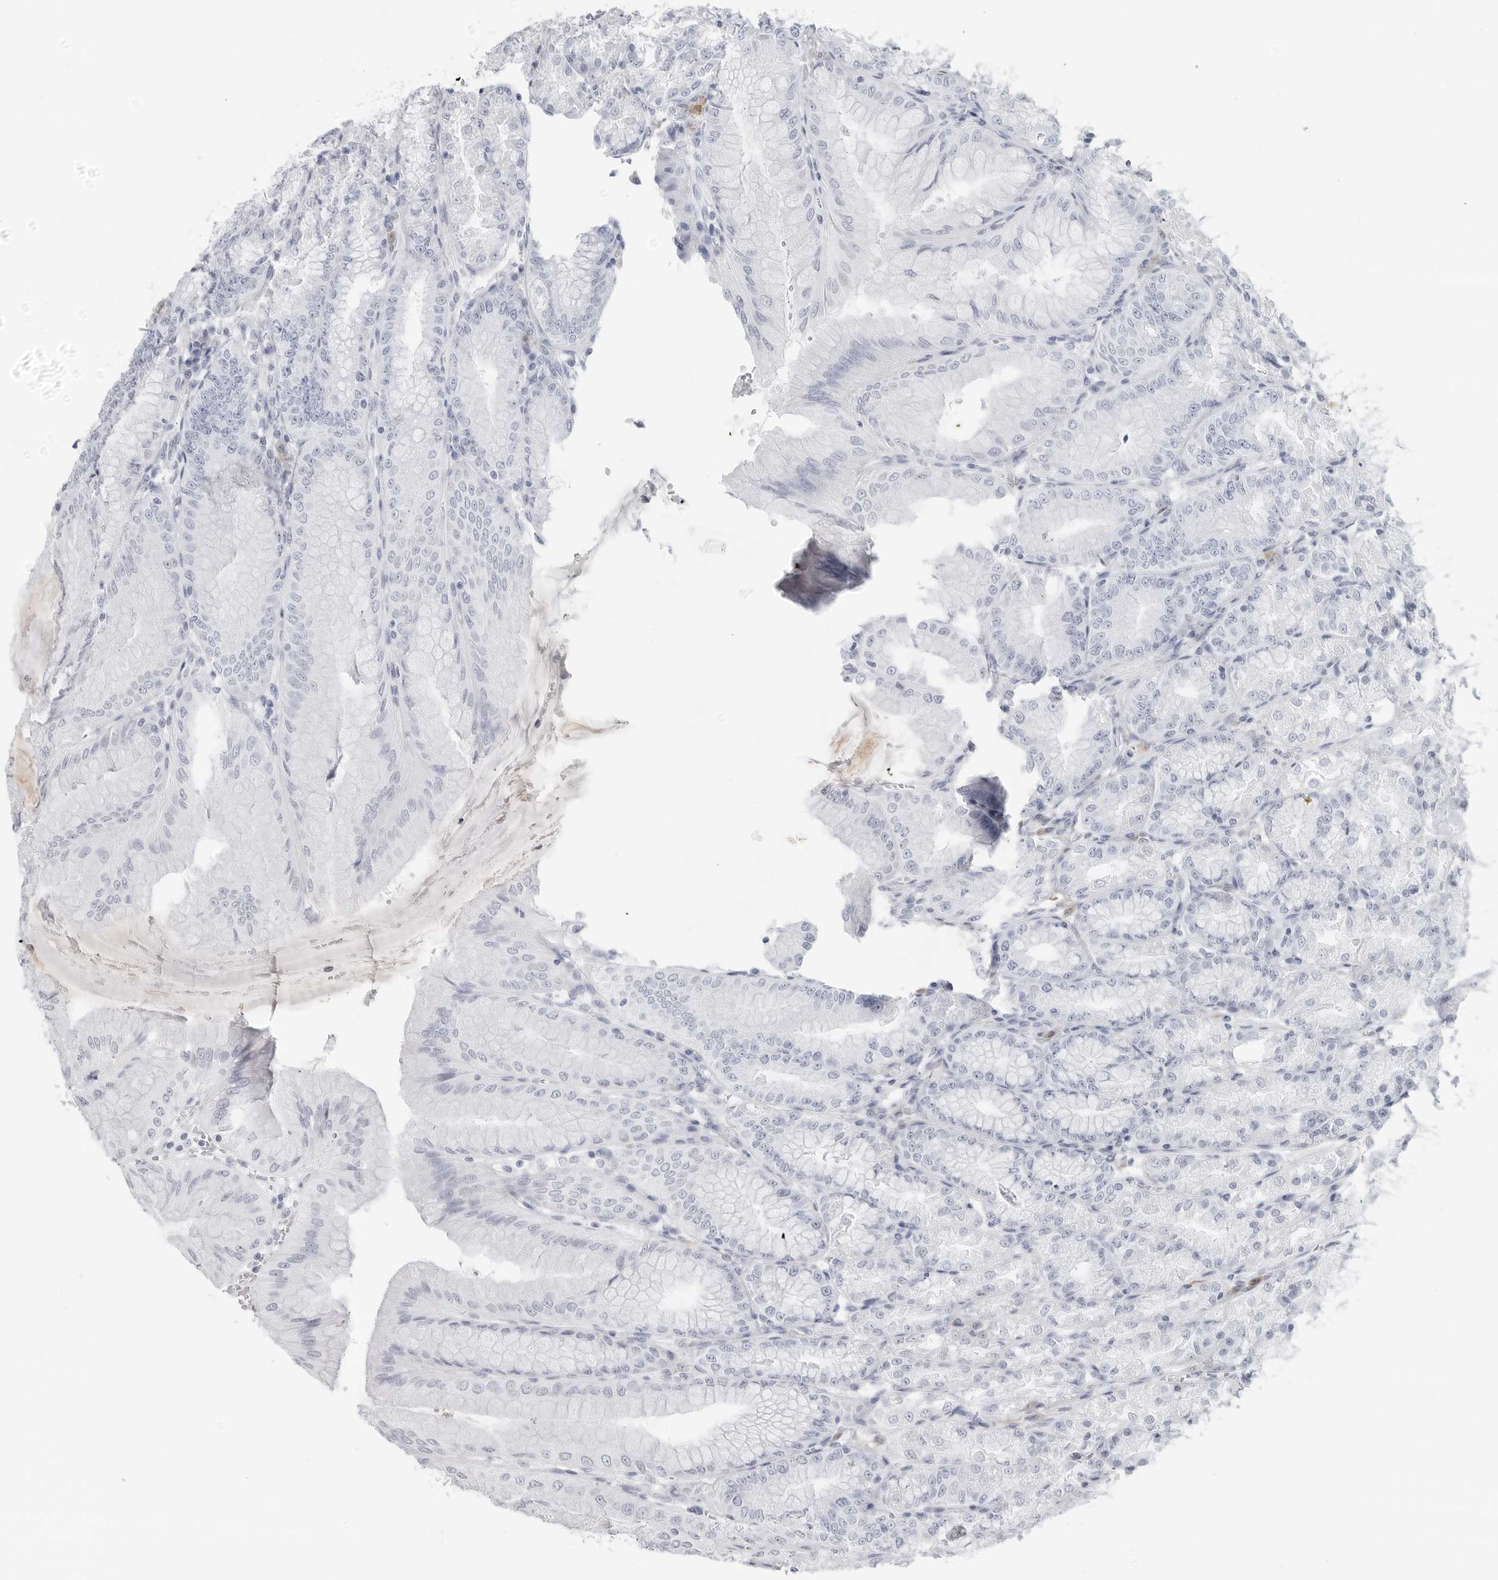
{"staining": {"intensity": "negative", "quantity": "none", "location": "none"}, "tissue": "stomach", "cell_type": "Glandular cells", "image_type": "normal", "snomed": [{"axis": "morphology", "description": "Normal tissue, NOS"}, {"axis": "topography", "description": "Stomach, lower"}], "caption": "This is an IHC histopathology image of normal human stomach. There is no positivity in glandular cells.", "gene": "AMPD1", "patient": {"sex": "male", "age": 71}}